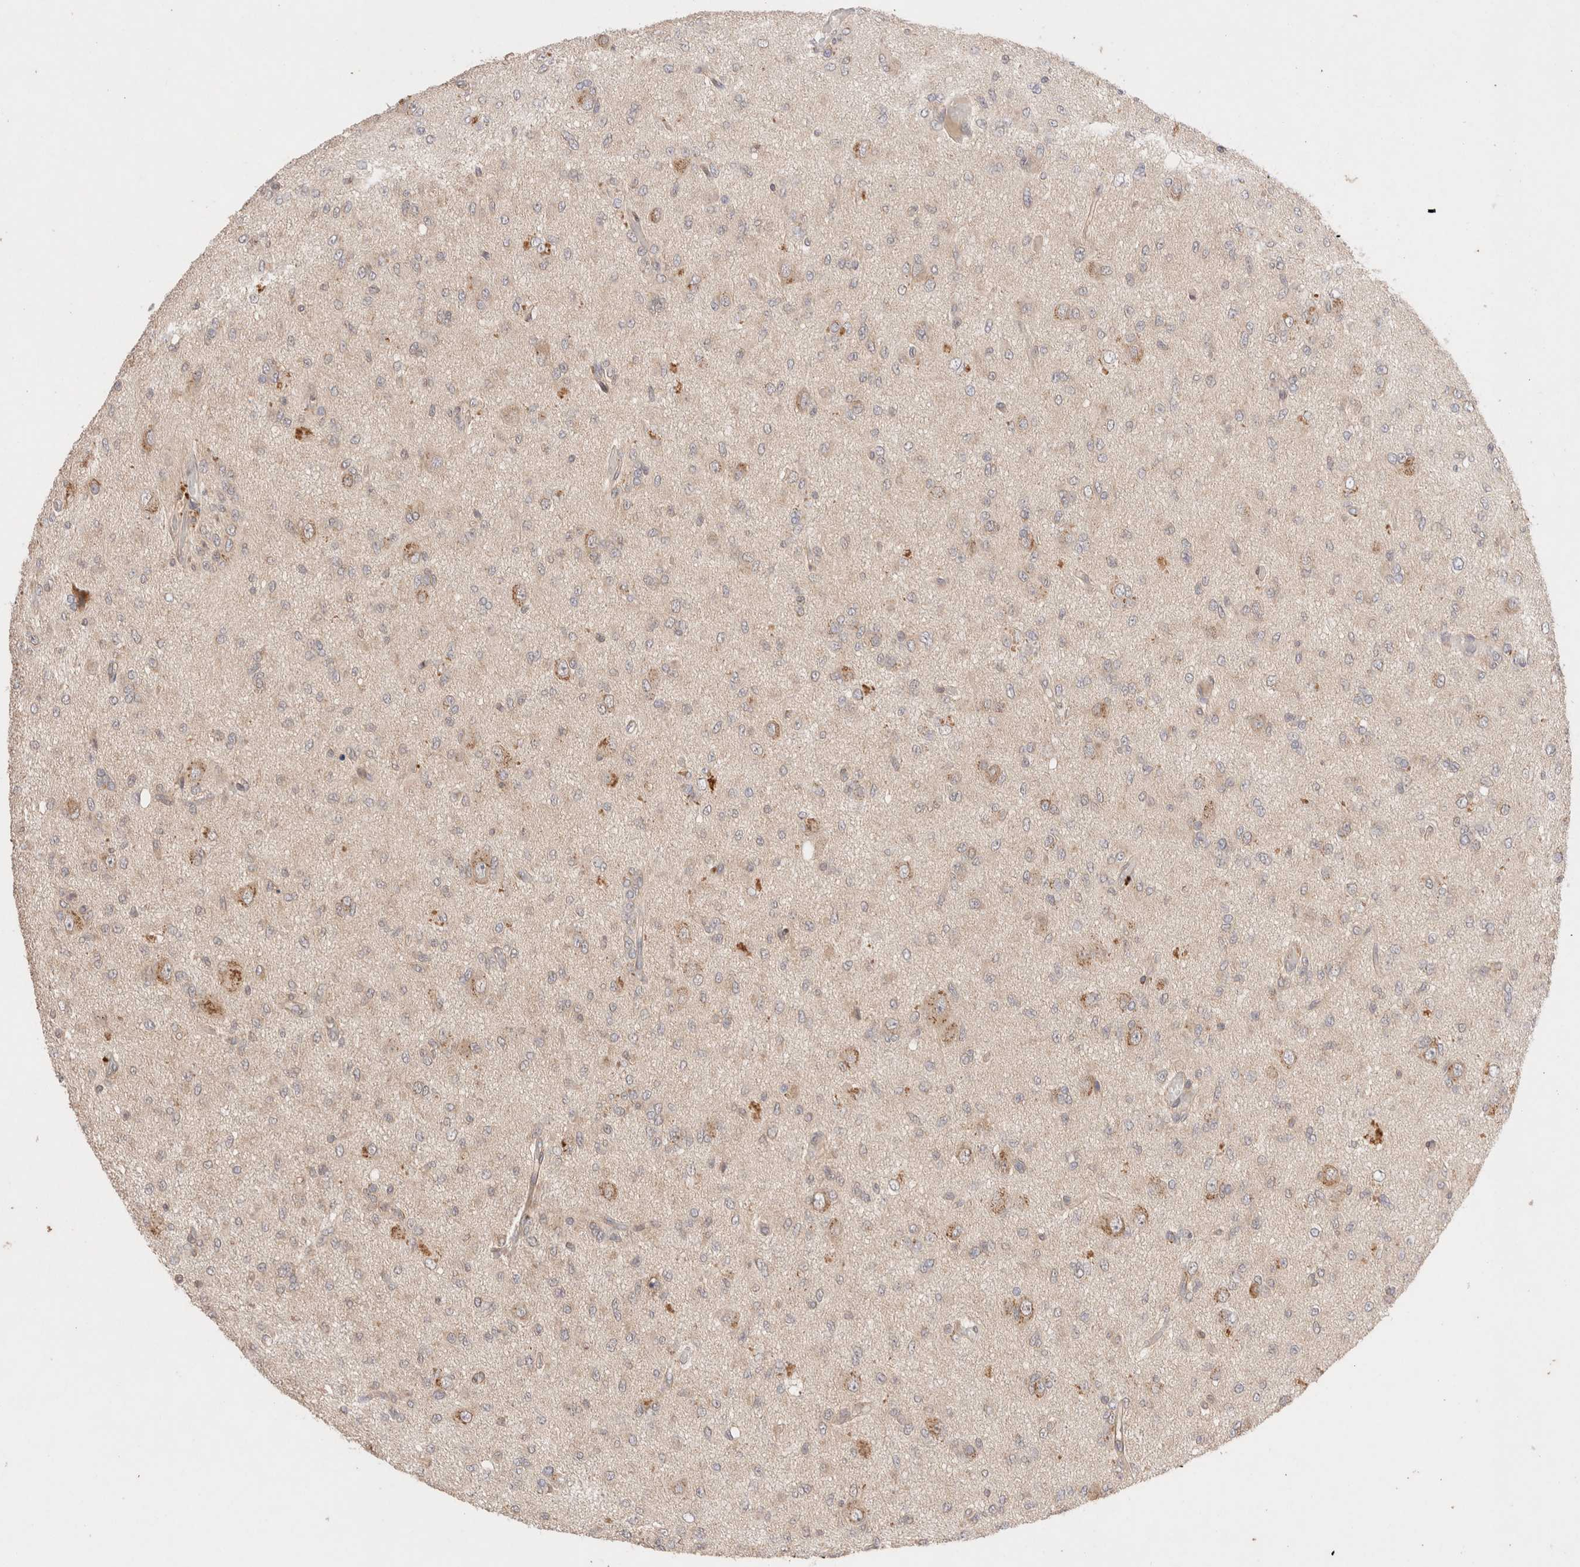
{"staining": {"intensity": "negative", "quantity": "none", "location": "none"}, "tissue": "glioma", "cell_type": "Tumor cells", "image_type": "cancer", "snomed": [{"axis": "morphology", "description": "Glioma, malignant, High grade"}, {"axis": "topography", "description": "Brain"}], "caption": "An image of glioma stained for a protein demonstrates no brown staining in tumor cells.", "gene": "CARNMT1", "patient": {"sex": "female", "age": 59}}